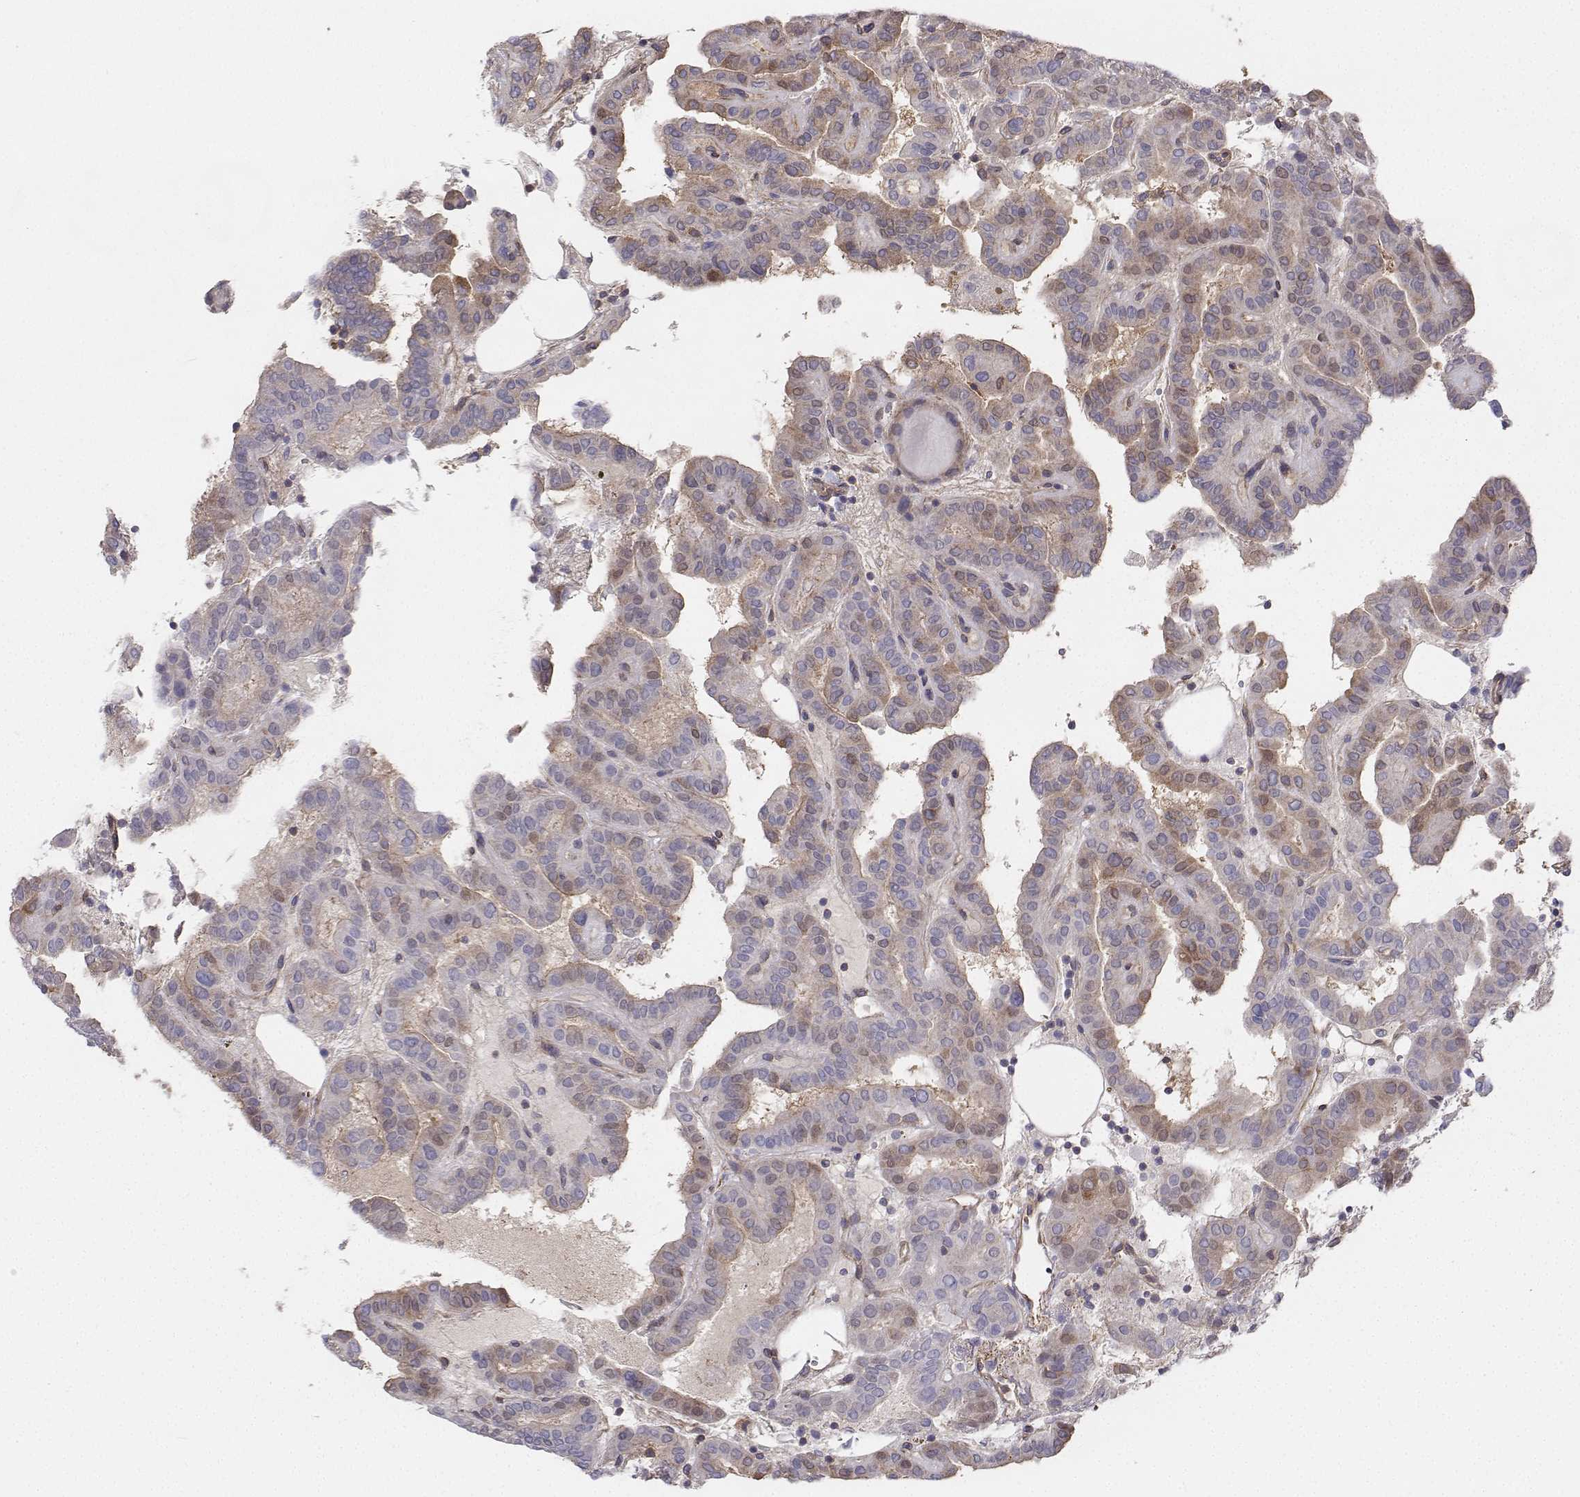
{"staining": {"intensity": "weak", "quantity": "<25%", "location": "nuclear"}, "tissue": "thyroid cancer", "cell_type": "Tumor cells", "image_type": "cancer", "snomed": [{"axis": "morphology", "description": "Papillary adenocarcinoma, NOS"}, {"axis": "topography", "description": "Thyroid gland"}], "caption": "IHC histopathology image of neoplastic tissue: human thyroid cancer (papillary adenocarcinoma) stained with DAB displays no significant protein staining in tumor cells.", "gene": "MYH9", "patient": {"sex": "female", "age": 46}}